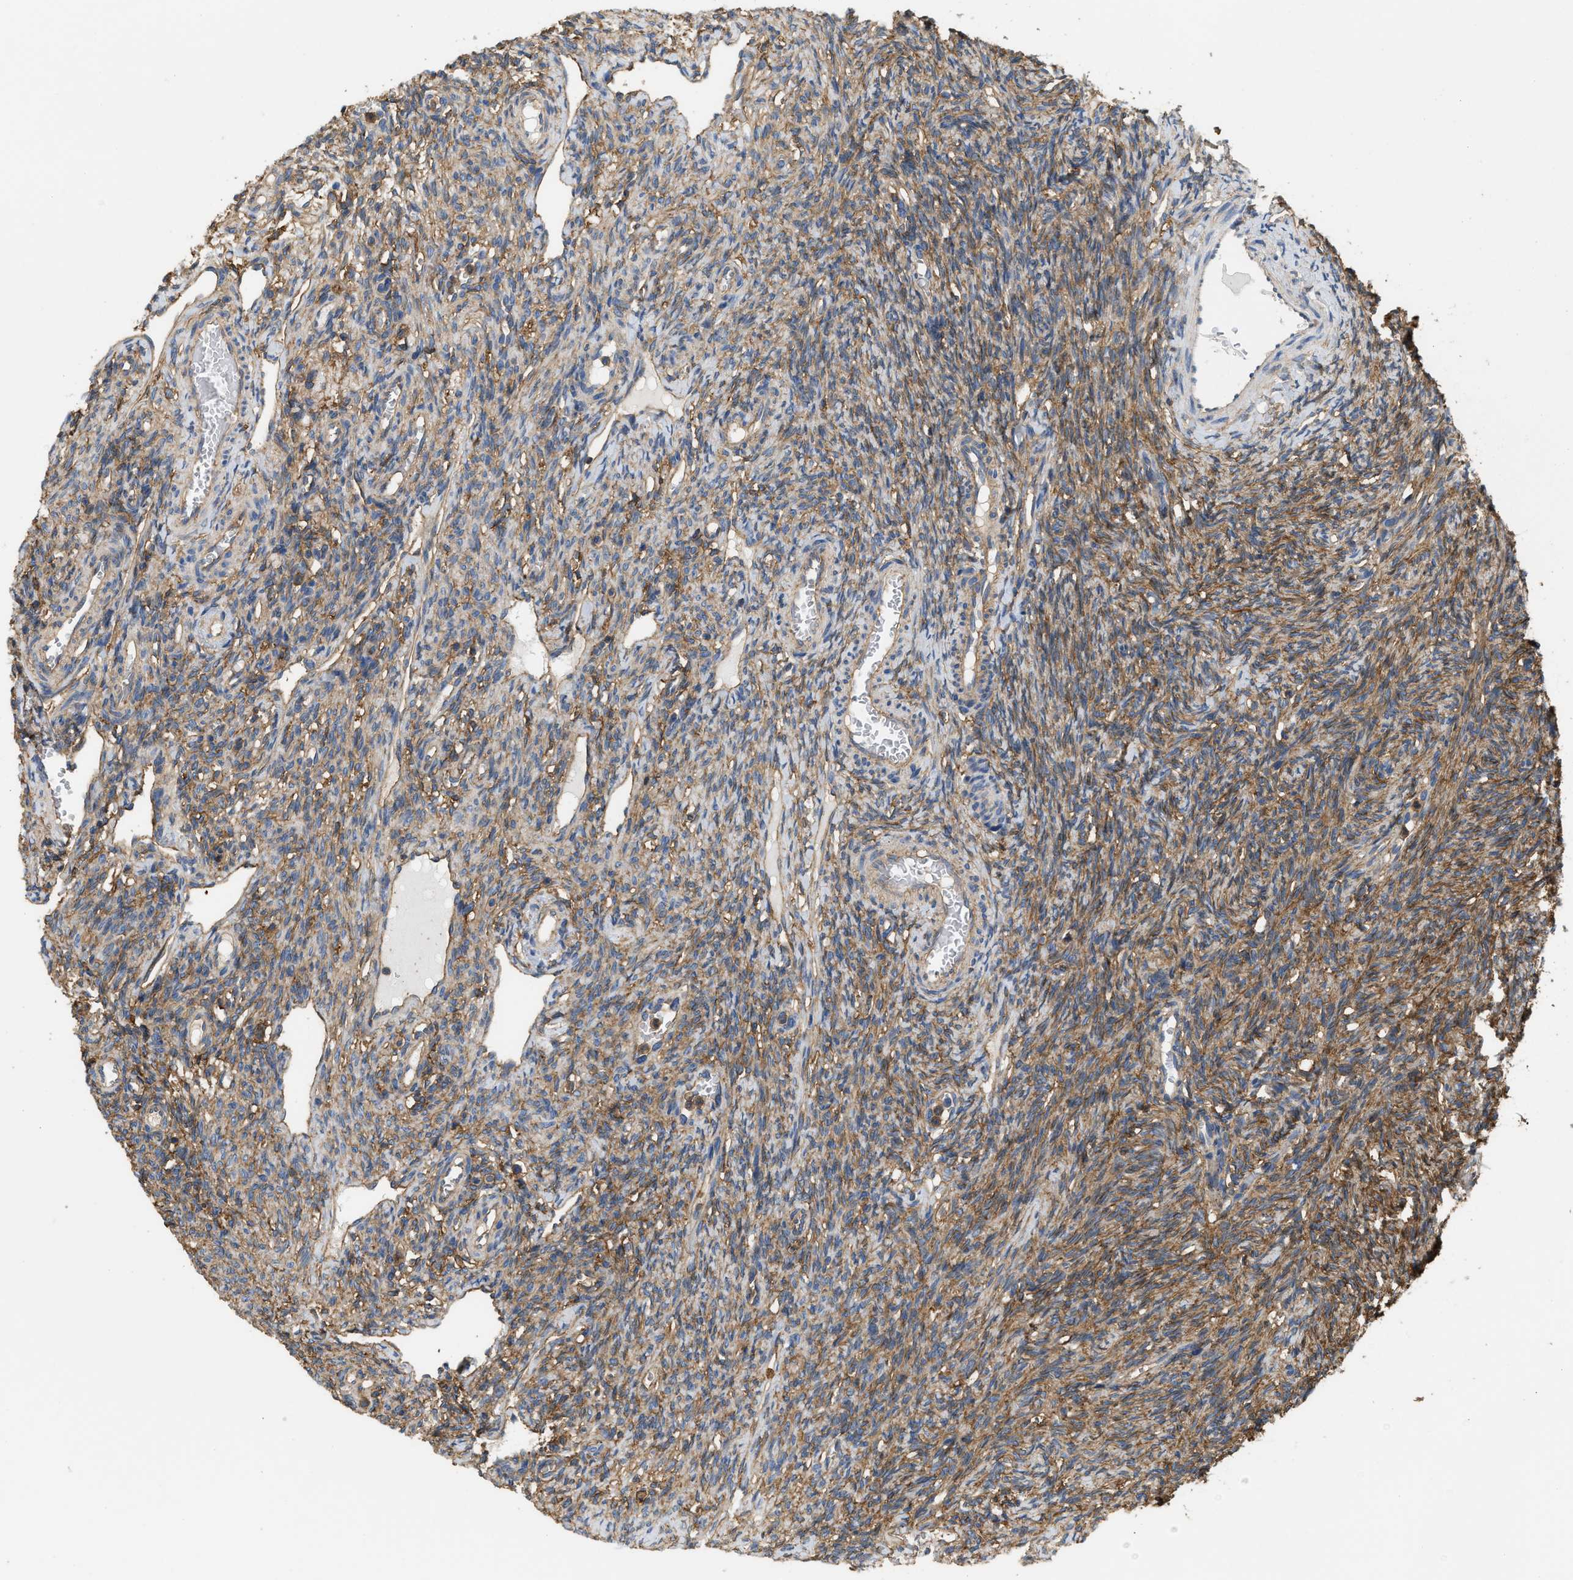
{"staining": {"intensity": "moderate", "quantity": ">75%", "location": "cytoplasmic/membranous"}, "tissue": "ovary", "cell_type": "Follicle cells", "image_type": "normal", "snomed": [{"axis": "morphology", "description": "Normal tissue, NOS"}, {"axis": "topography", "description": "Ovary"}], "caption": "Brown immunohistochemical staining in benign human ovary reveals moderate cytoplasmic/membranous staining in about >75% of follicle cells.", "gene": "GNB4", "patient": {"sex": "female", "age": 33}}